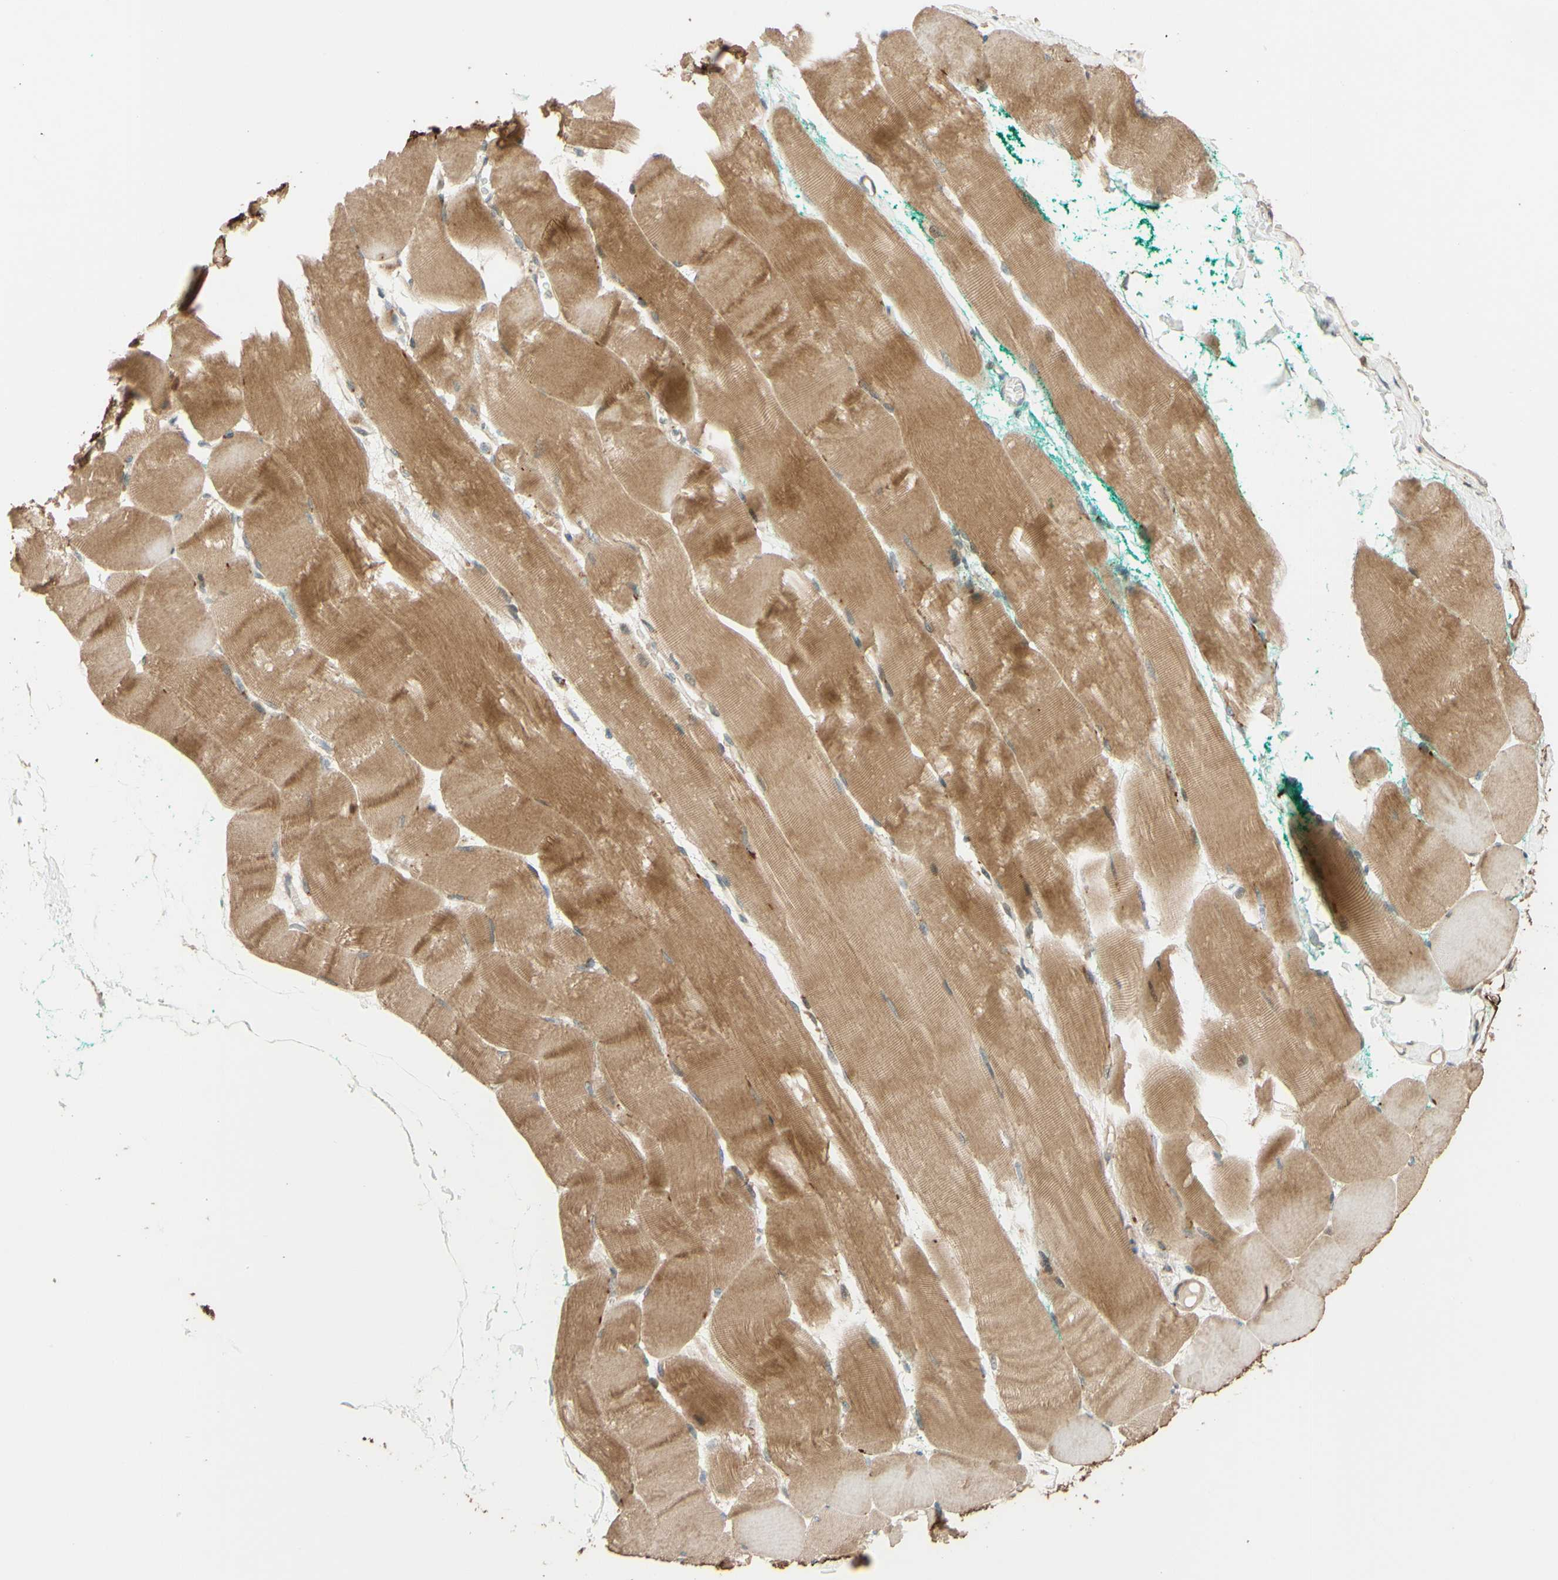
{"staining": {"intensity": "moderate", "quantity": ">75%", "location": "cytoplasmic/membranous"}, "tissue": "skeletal muscle", "cell_type": "Myocytes", "image_type": "normal", "snomed": [{"axis": "morphology", "description": "Normal tissue, NOS"}, {"axis": "morphology", "description": "Squamous cell carcinoma, NOS"}, {"axis": "topography", "description": "Skeletal muscle"}], "caption": "Human skeletal muscle stained with a brown dye demonstrates moderate cytoplasmic/membranous positive staining in approximately >75% of myocytes.", "gene": "RNF19A", "patient": {"sex": "male", "age": 51}}